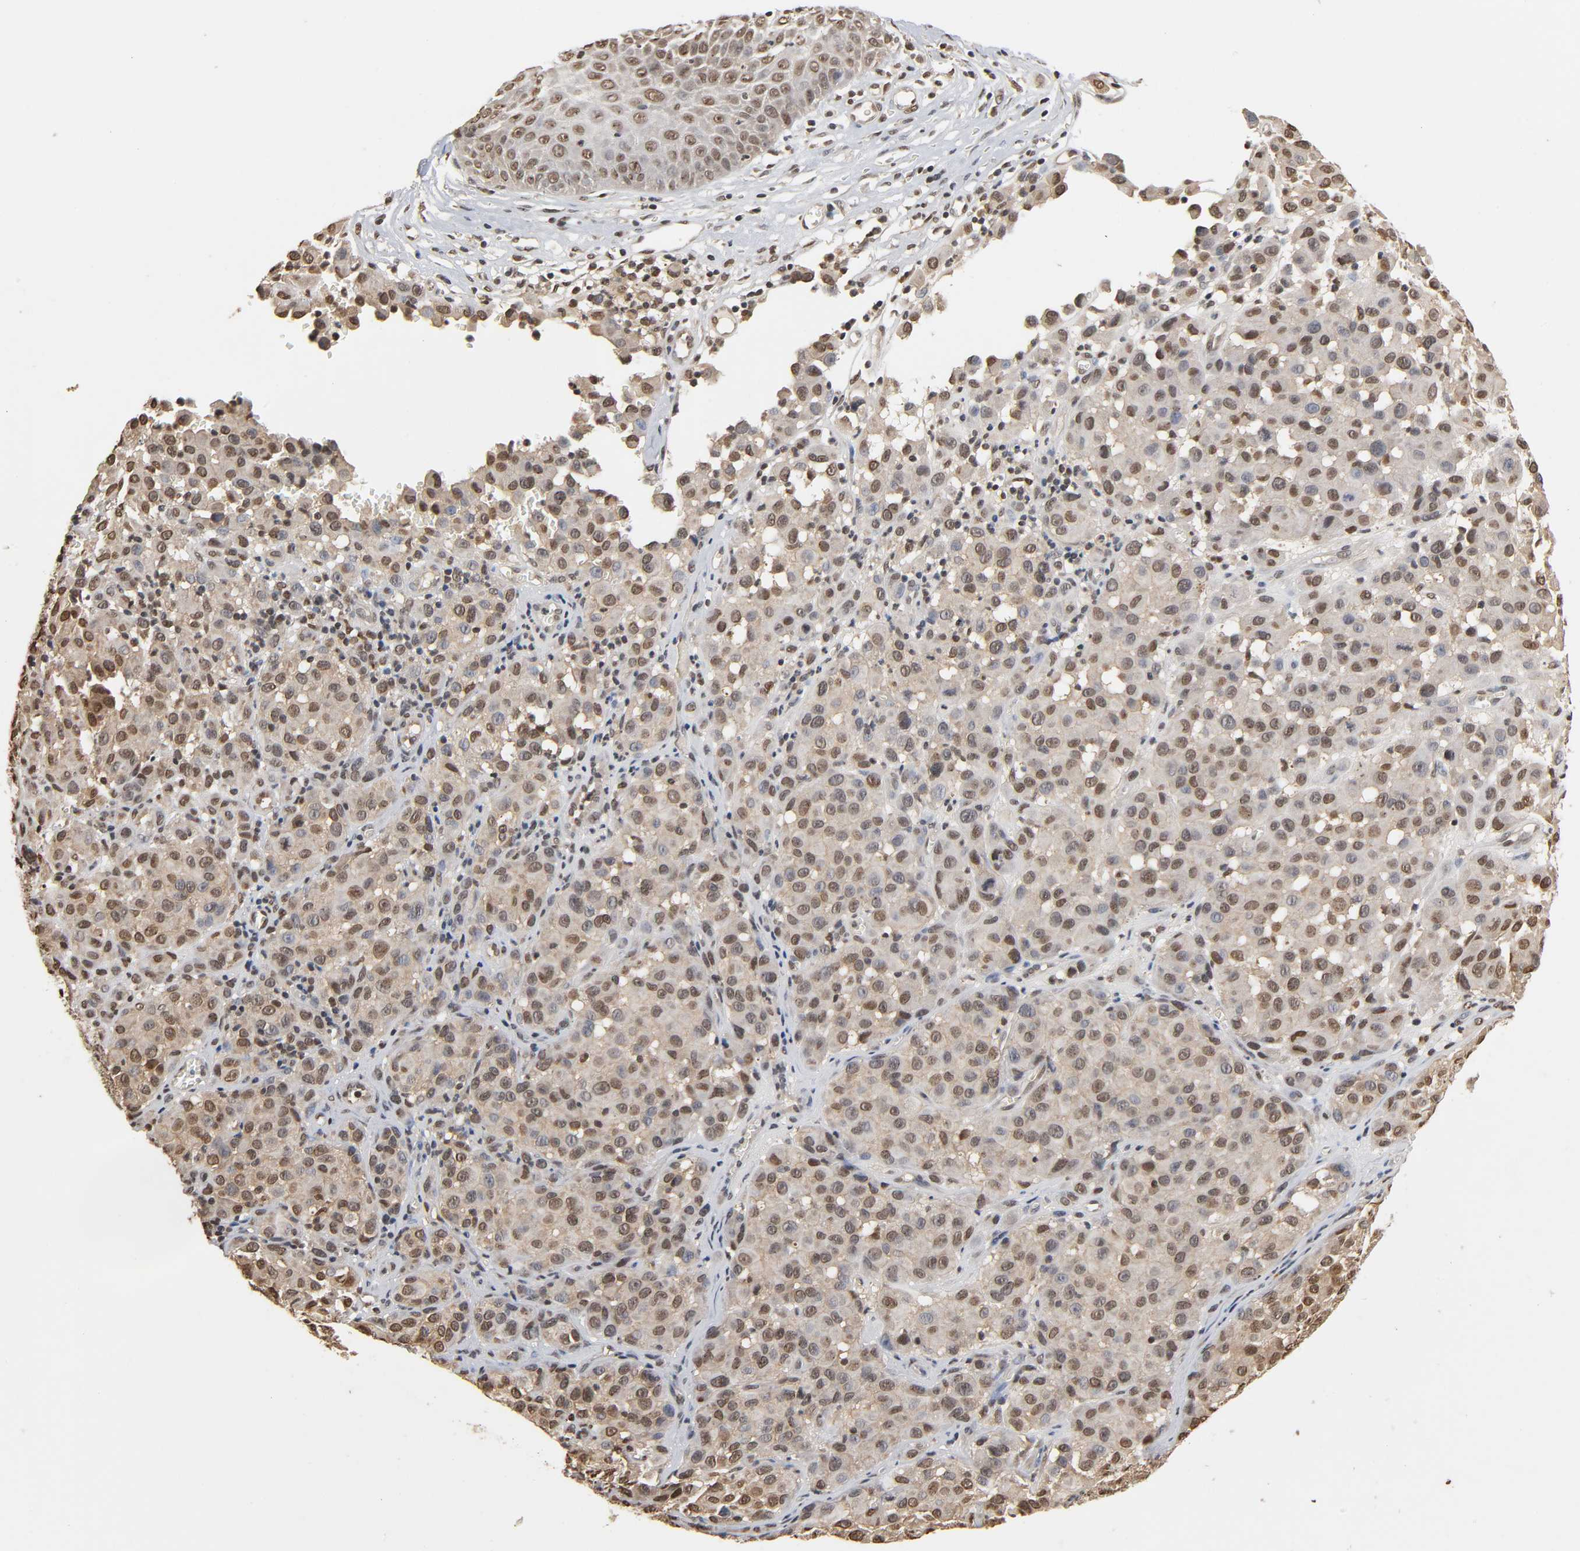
{"staining": {"intensity": "moderate", "quantity": "25%-75%", "location": "nuclear"}, "tissue": "melanoma", "cell_type": "Tumor cells", "image_type": "cancer", "snomed": [{"axis": "morphology", "description": "Malignant melanoma, NOS"}, {"axis": "topography", "description": "Skin"}], "caption": "Brown immunohistochemical staining in human malignant melanoma displays moderate nuclear staining in about 25%-75% of tumor cells. (DAB = brown stain, brightfield microscopy at high magnification).", "gene": "UBC", "patient": {"sex": "female", "age": 21}}